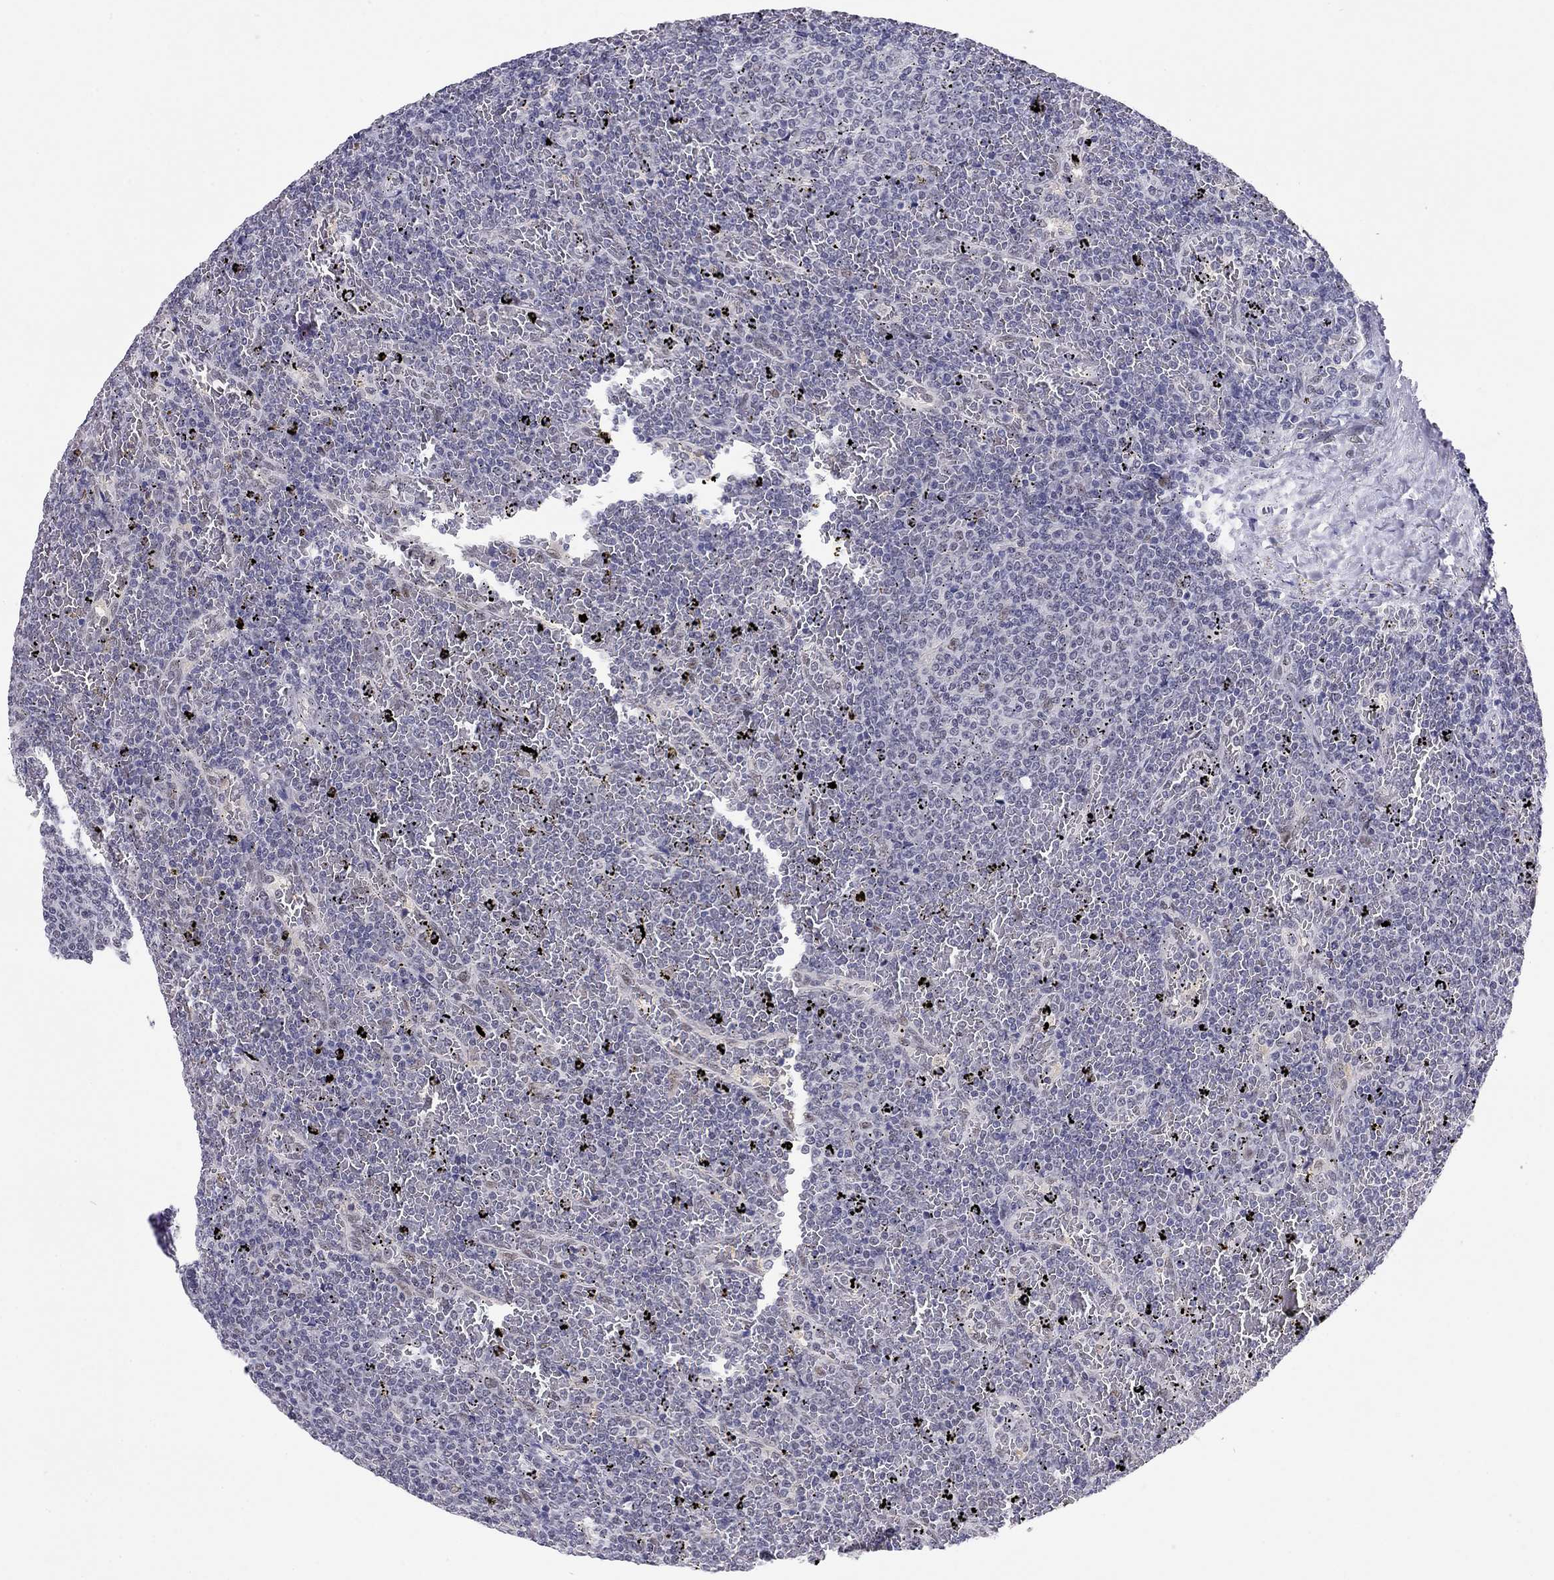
{"staining": {"intensity": "negative", "quantity": "none", "location": "none"}, "tissue": "lymphoma", "cell_type": "Tumor cells", "image_type": "cancer", "snomed": [{"axis": "morphology", "description": "Malignant lymphoma, non-Hodgkin's type, Low grade"}, {"axis": "topography", "description": "Spleen"}], "caption": "Lymphoma stained for a protein using IHC shows no staining tumor cells.", "gene": "DOT1L", "patient": {"sex": "female", "age": 77}}